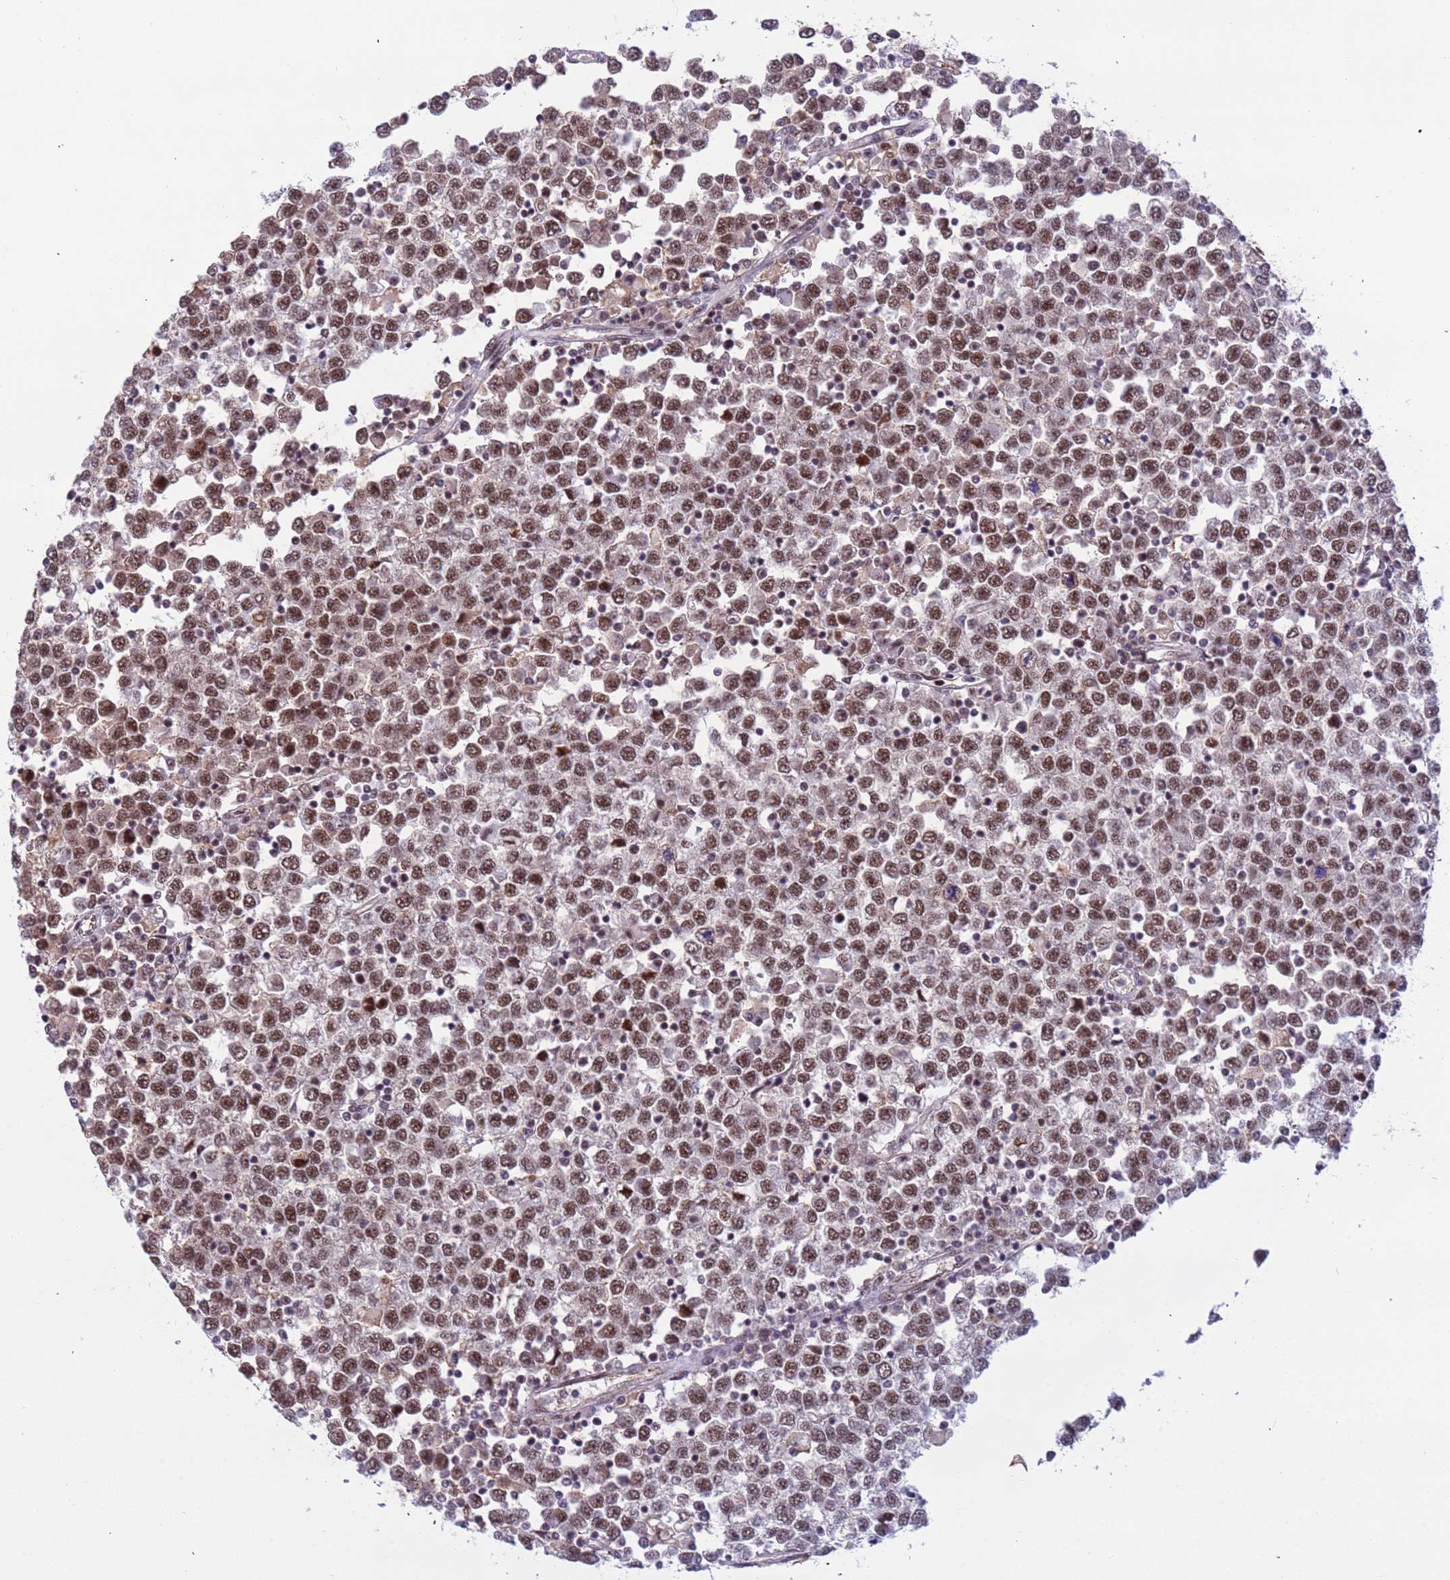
{"staining": {"intensity": "moderate", "quantity": ">75%", "location": "nuclear"}, "tissue": "testis cancer", "cell_type": "Tumor cells", "image_type": "cancer", "snomed": [{"axis": "morphology", "description": "Seminoma, NOS"}, {"axis": "topography", "description": "Testis"}], "caption": "Protein positivity by immunohistochemistry (IHC) demonstrates moderate nuclear staining in approximately >75% of tumor cells in testis cancer.", "gene": "SRRT", "patient": {"sex": "male", "age": 65}}